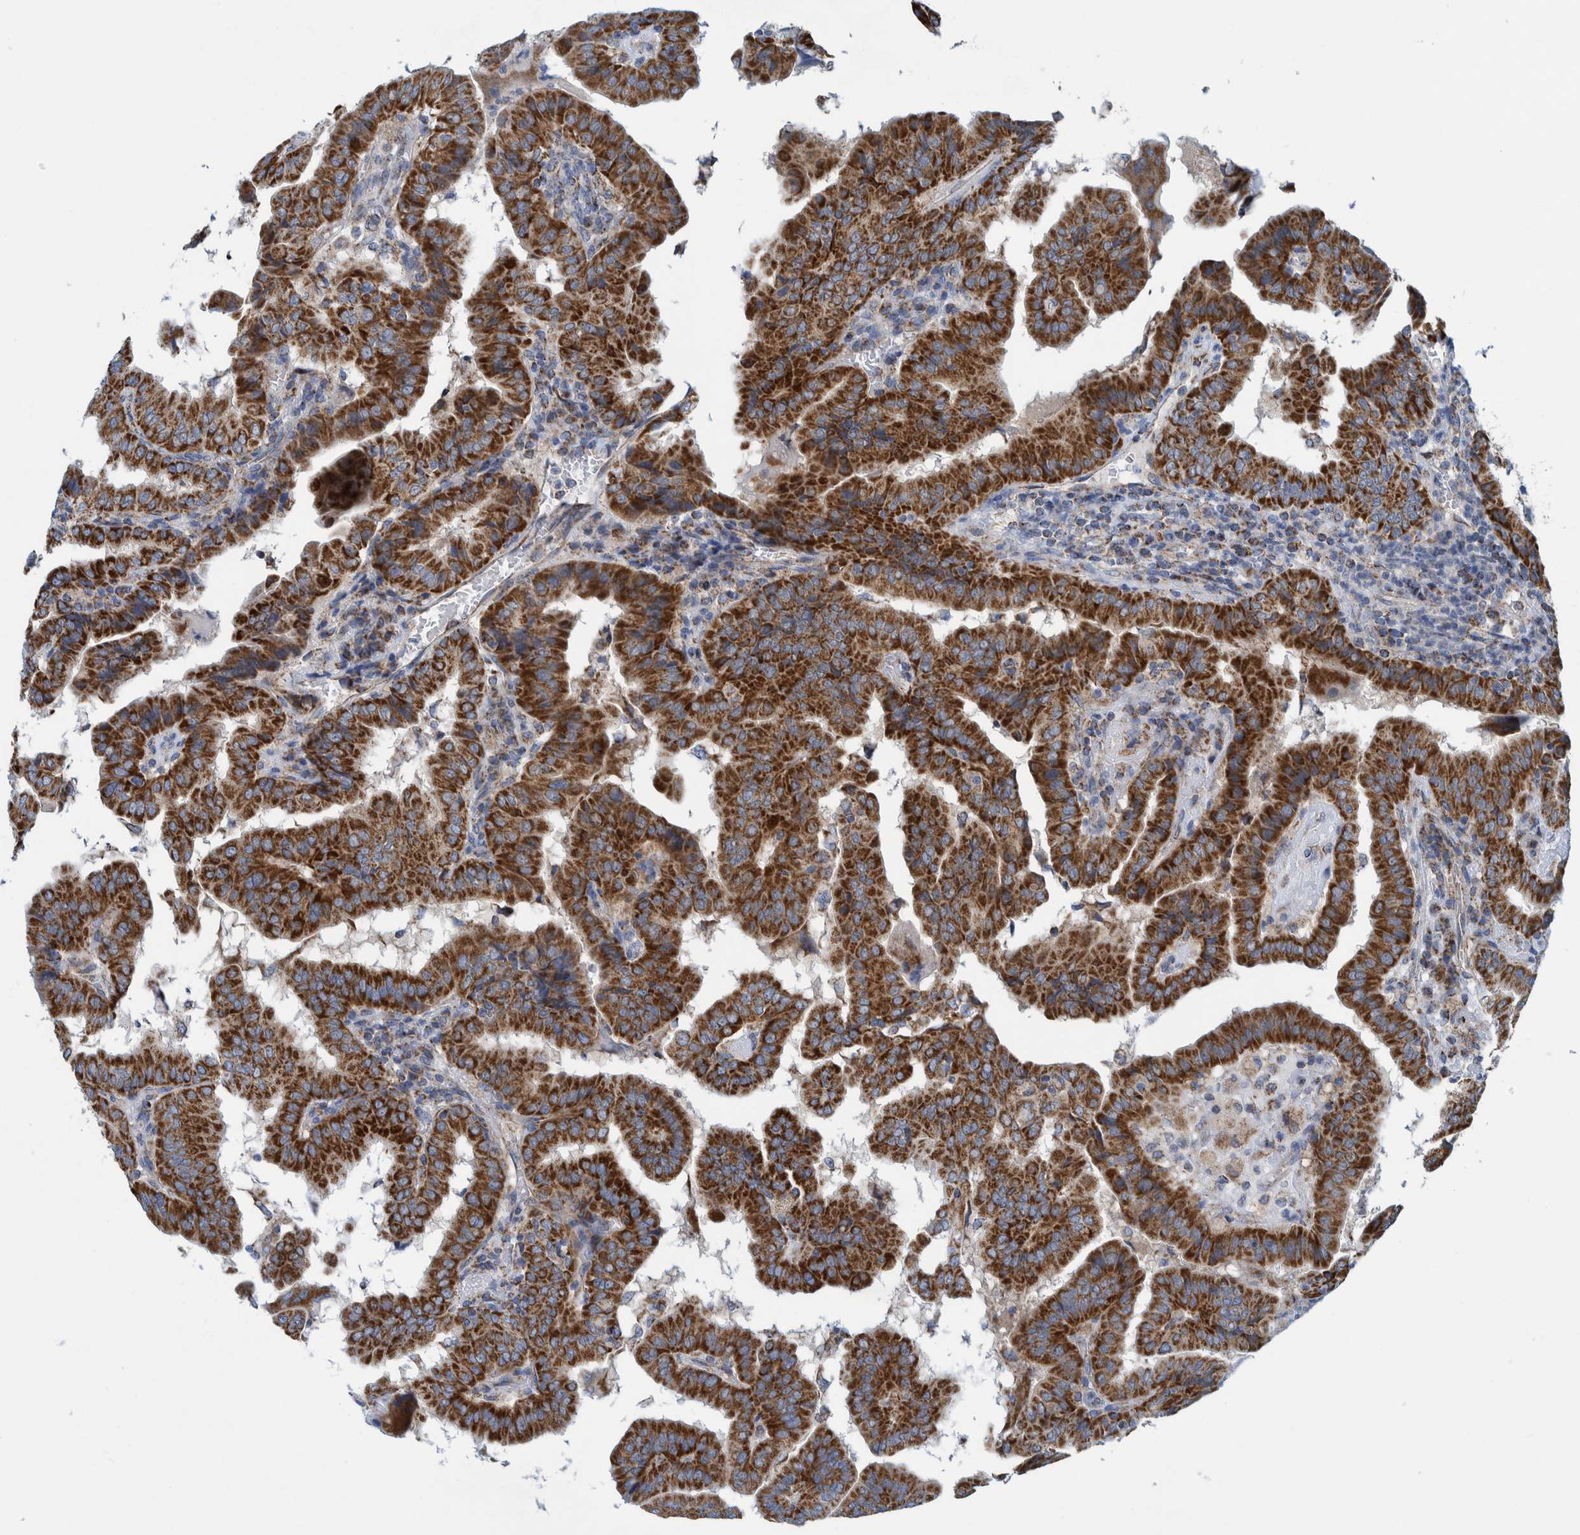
{"staining": {"intensity": "strong", "quantity": ">75%", "location": "cytoplasmic/membranous"}, "tissue": "thyroid cancer", "cell_type": "Tumor cells", "image_type": "cancer", "snomed": [{"axis": "morphology", "description": "Papillary adenocarcinoma, NOS"}, {"axis": "topography", "description": "Thyroid gland"}], "caption": "This is a histology image of IHC staining of thyroid papillary adenocarcinoma, which shows strong staining in the cytoplasmic/membranous of tumor cells.", "gene": "MRPS7", "patient": {"sex": "male", "age": 33}}